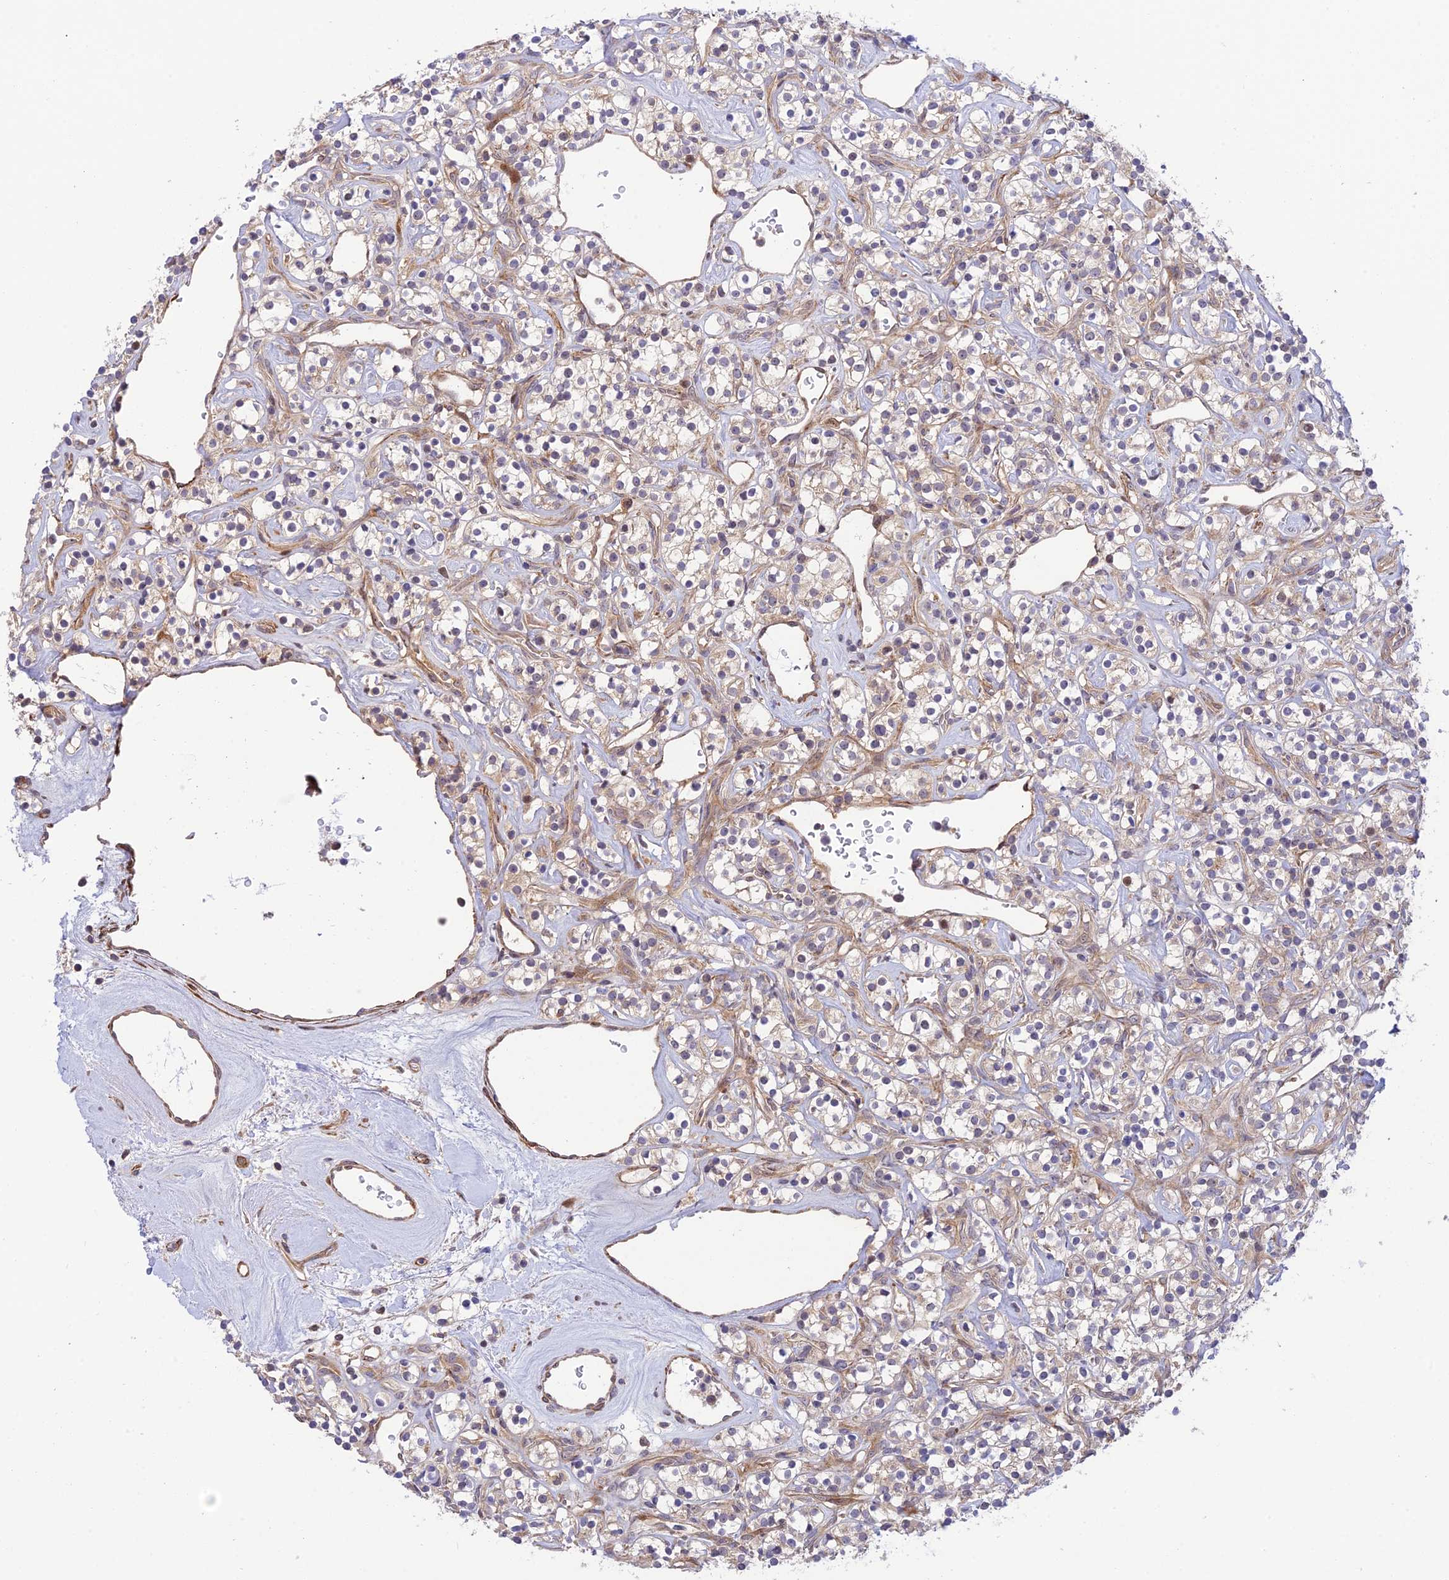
{"staining": {"intensity": "weak", "quantity": "<25%", "location": "cytoplasmic/membranous"}, "tissue": "renal cancer", "cell_type": "Tumor cells", "image_type": "cancer", "snomed": [{"axis": "morphology", "description": "Adenocarcinoma, NOS"}, {"axis": "topography", "description": "Kidney"}], "caption": "This is a histopathology image of IHC staining of renal adenocarcinoma, which shows no expression in tumor cells.", "gene": "ZNF584", "patient": {"sex": "male", "age": 77}}